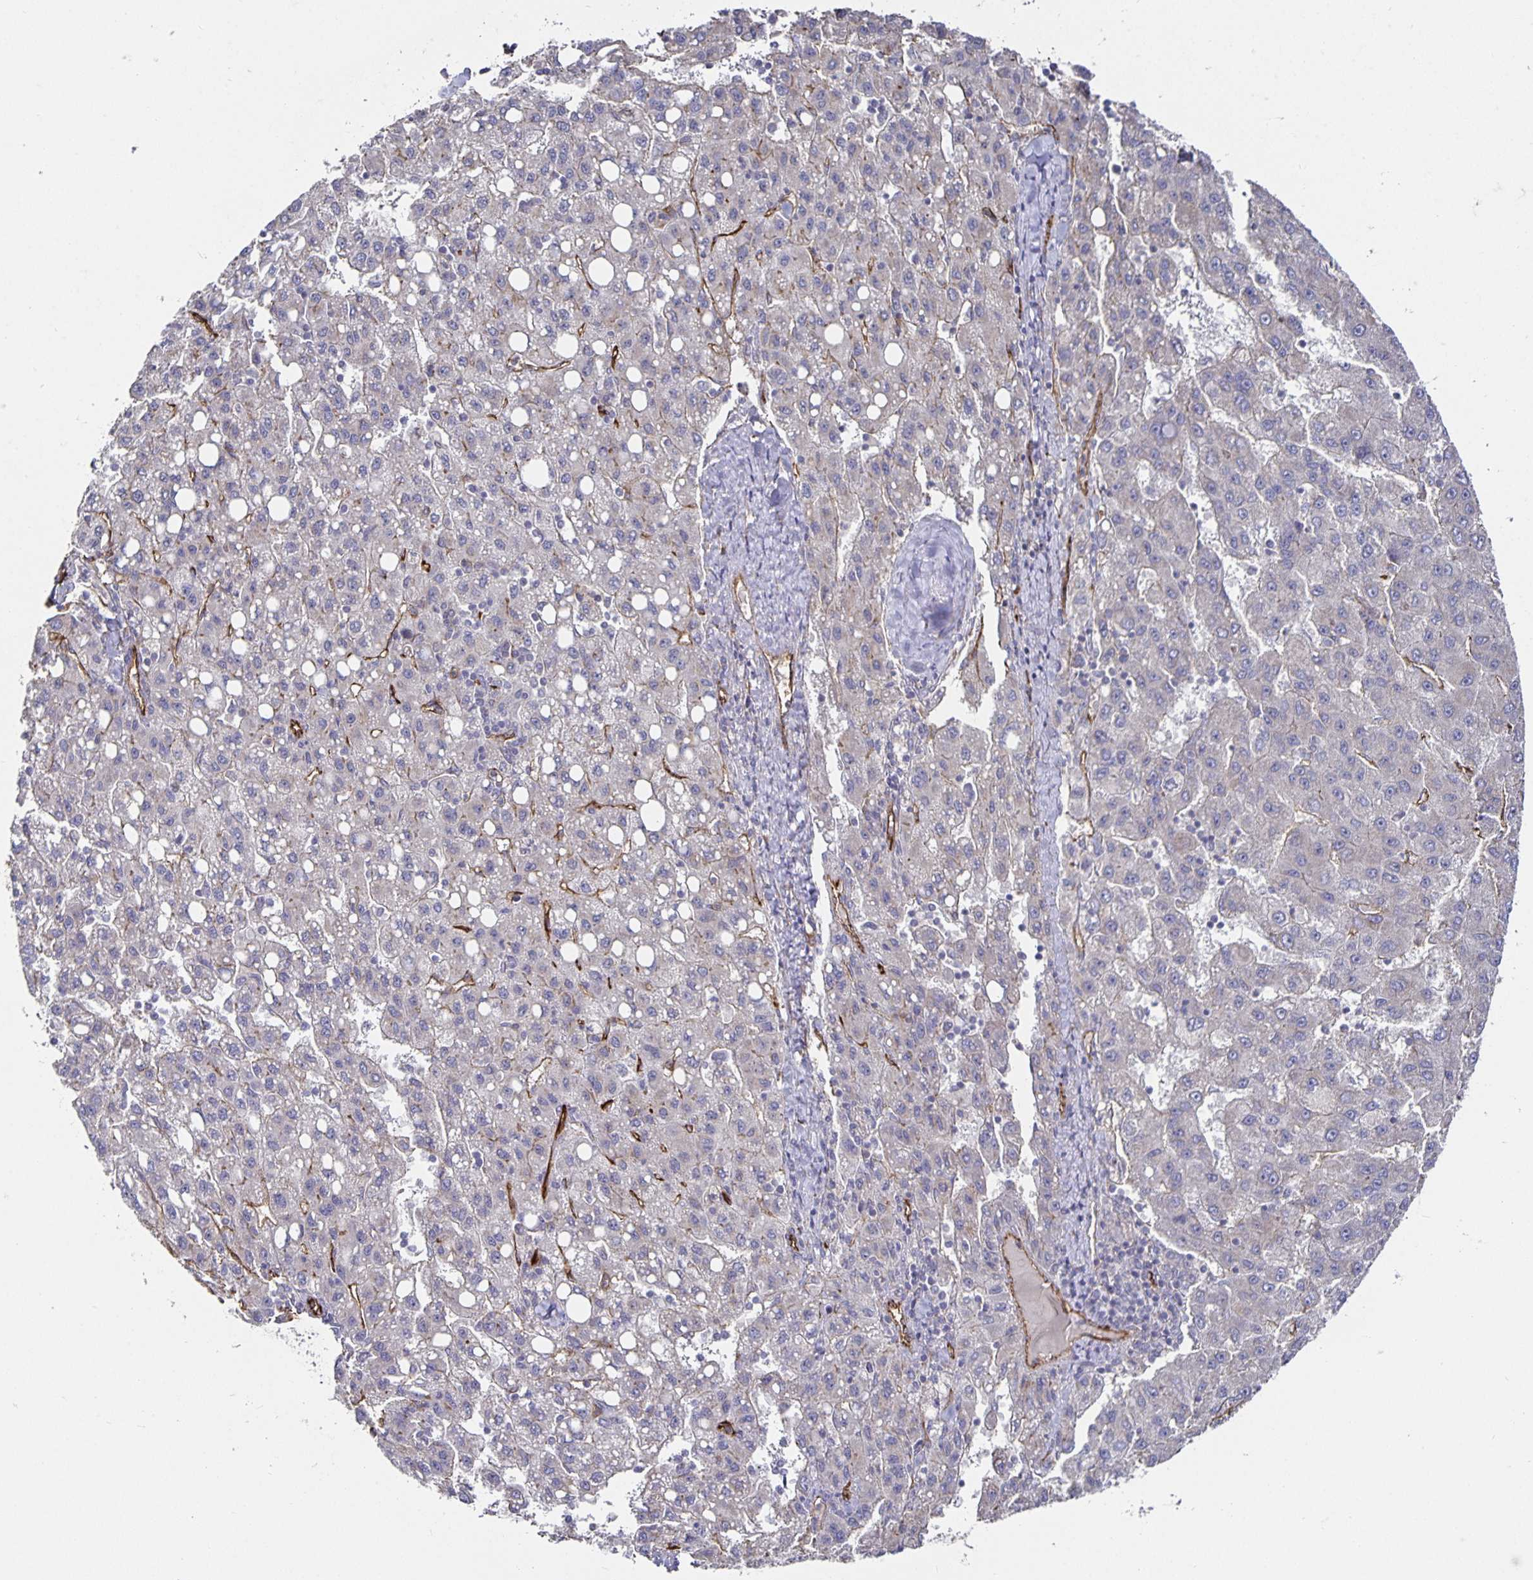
{"staining": {"intensity": "negative", "quantity": "none", "location": "none"}, "tissue": "liver cancer", "cell_type": "Tumor cells", "image_type": "cancer", "snomed": [{"axis": "morphology", "description": "Carcinoma, Hepatocellular, NOS"}, {"axis": "topography", "description": "Liver"}], "caption": "A high-resolution photomicrograph shows IHC staining of liver cancer, which exhibits no significant positivity in tumor cells. (Immunohistochemistry, brightfield microscopy, high magnification).", "gene": "PODXL", "patient": {"sex": "female", "age": 82}}